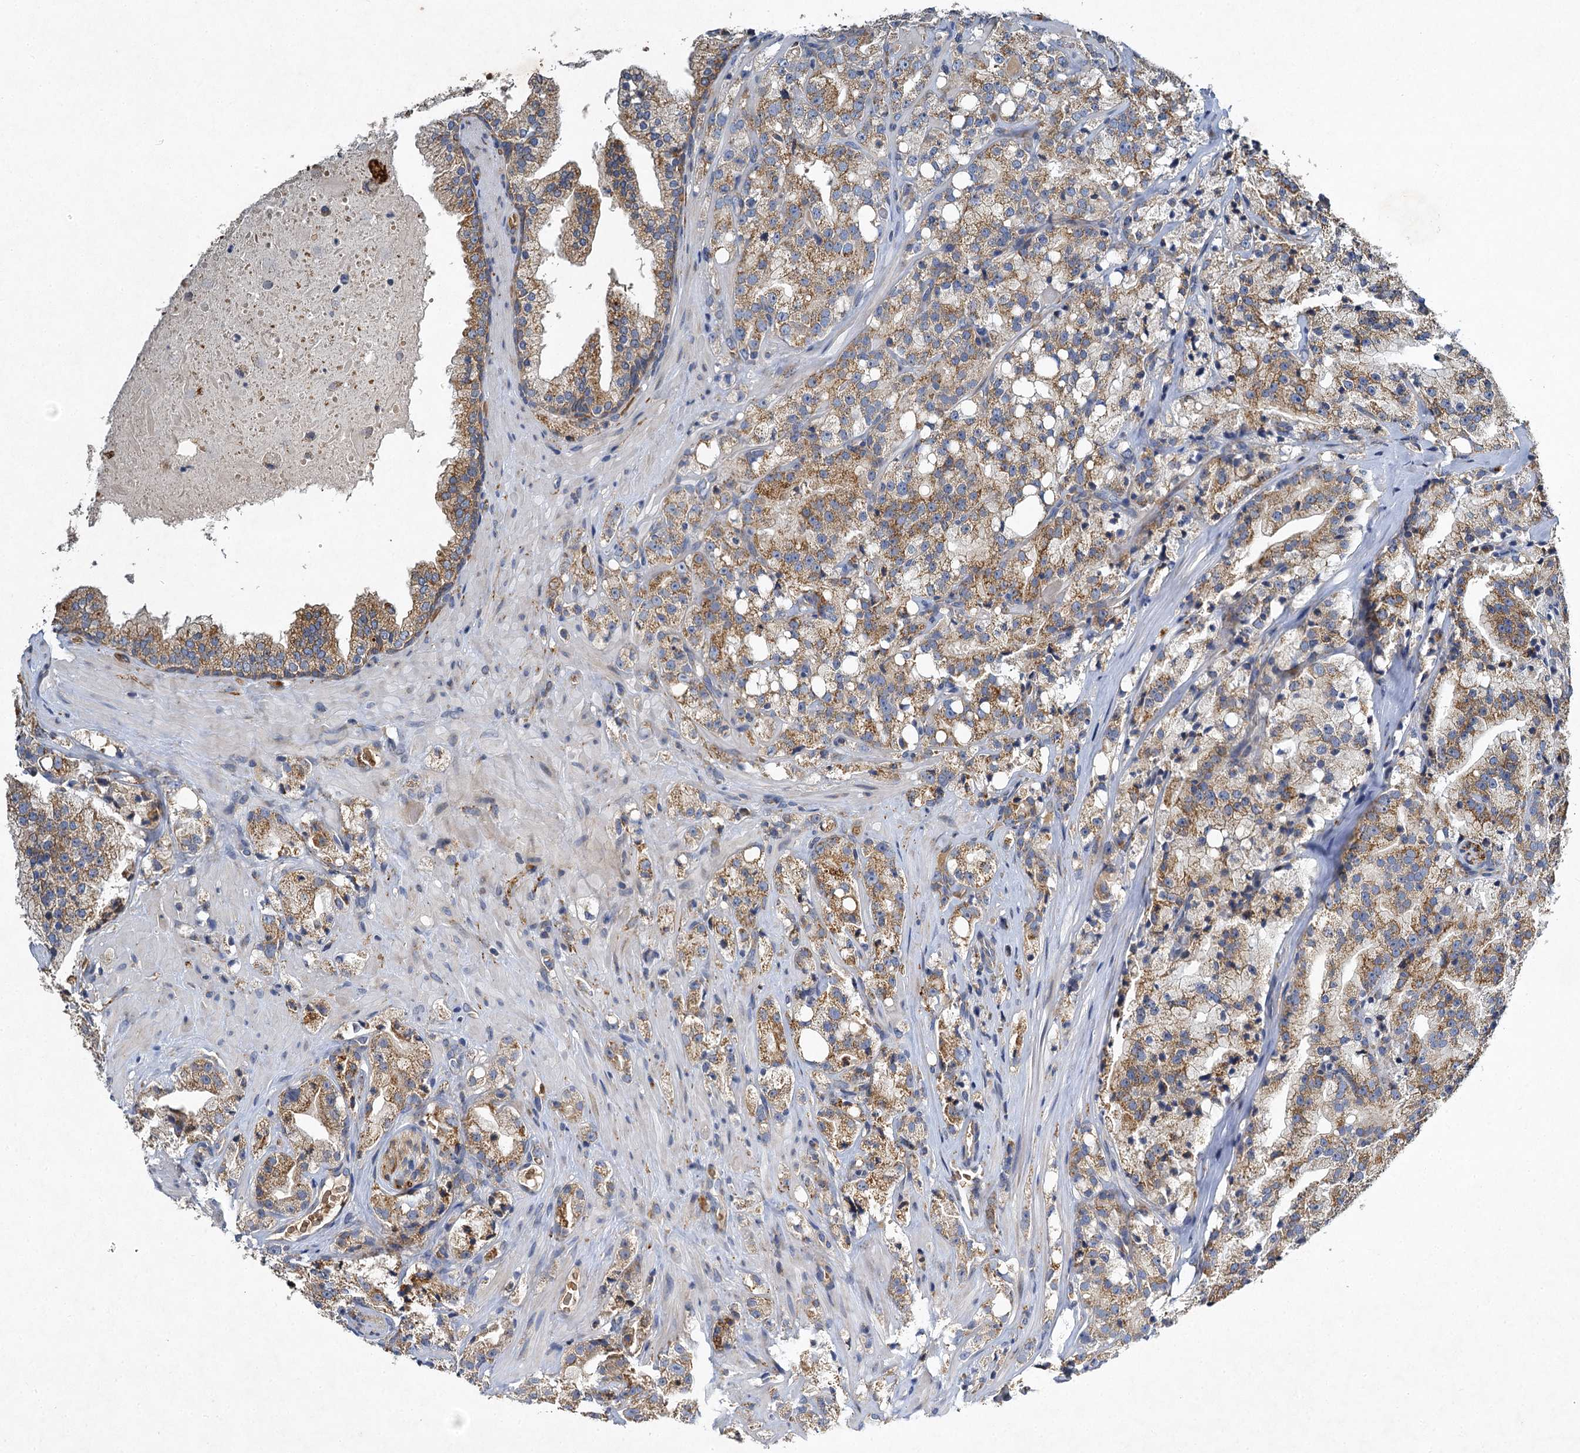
{"staining": {"intensity": "moderate", "quantity": ">75%", "location": "cytoplasmic/membranous"}, "tissue": "prostate cancer", "cell_type": "Tumor cells", "image_type": "cancer", "snomed": [{"axis": "morphology", "description": "Adenocarcinoma, High grade"}, {"axis": "topography", "description": "Prostate"}], "caption": "A histopathology image of human prostate cancer (adenocarcinoma (high-grade)) stained for a protein reveals moderate cytoplasmic/membranous brown staining in tumor cells.", "gene": "BCS1L", "patient": {"sex": "male", "age": 64}}